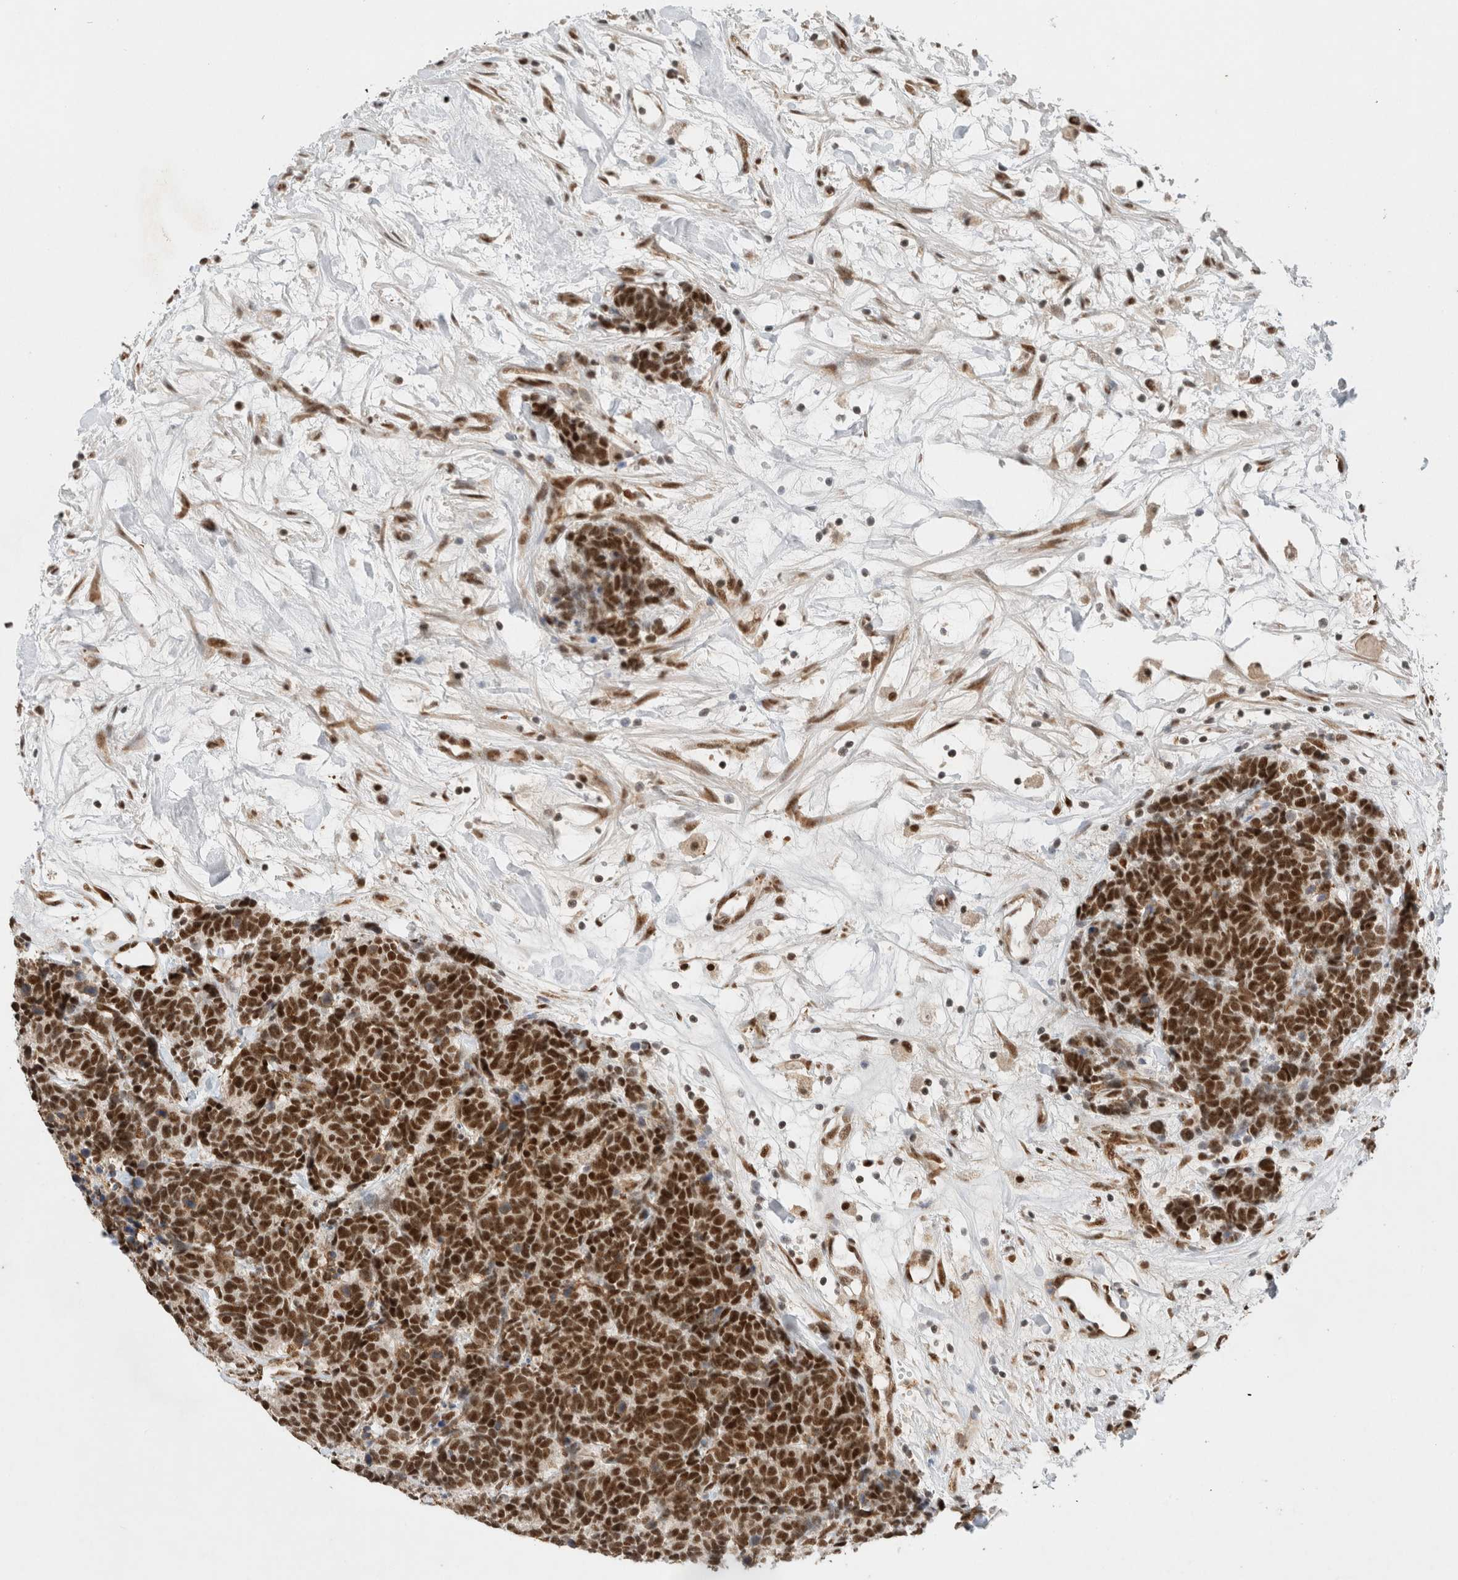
{"staining": {"intensity": "strong", "quantity": ">75%", "location": "nuclear"}, "tissue": "carcinoid", "cell_type": "Tumor cells", "image_type": "cancer", "snomed": [{"axis": "morphology", "description": "Carcinoma, NOS"}, {"axis": "morphology", "description": "Carcinoid, malignant, NOS"}, {"axis": "topography", "description": "Urinary bladder"}], "caption": "Human malignant carcinoid stained for a protein (brown) displays strong nuclear positive expression in about >75% of tumor cells.", "gene": "DDX42", "patient": {"sex": "male", "age": 57}}